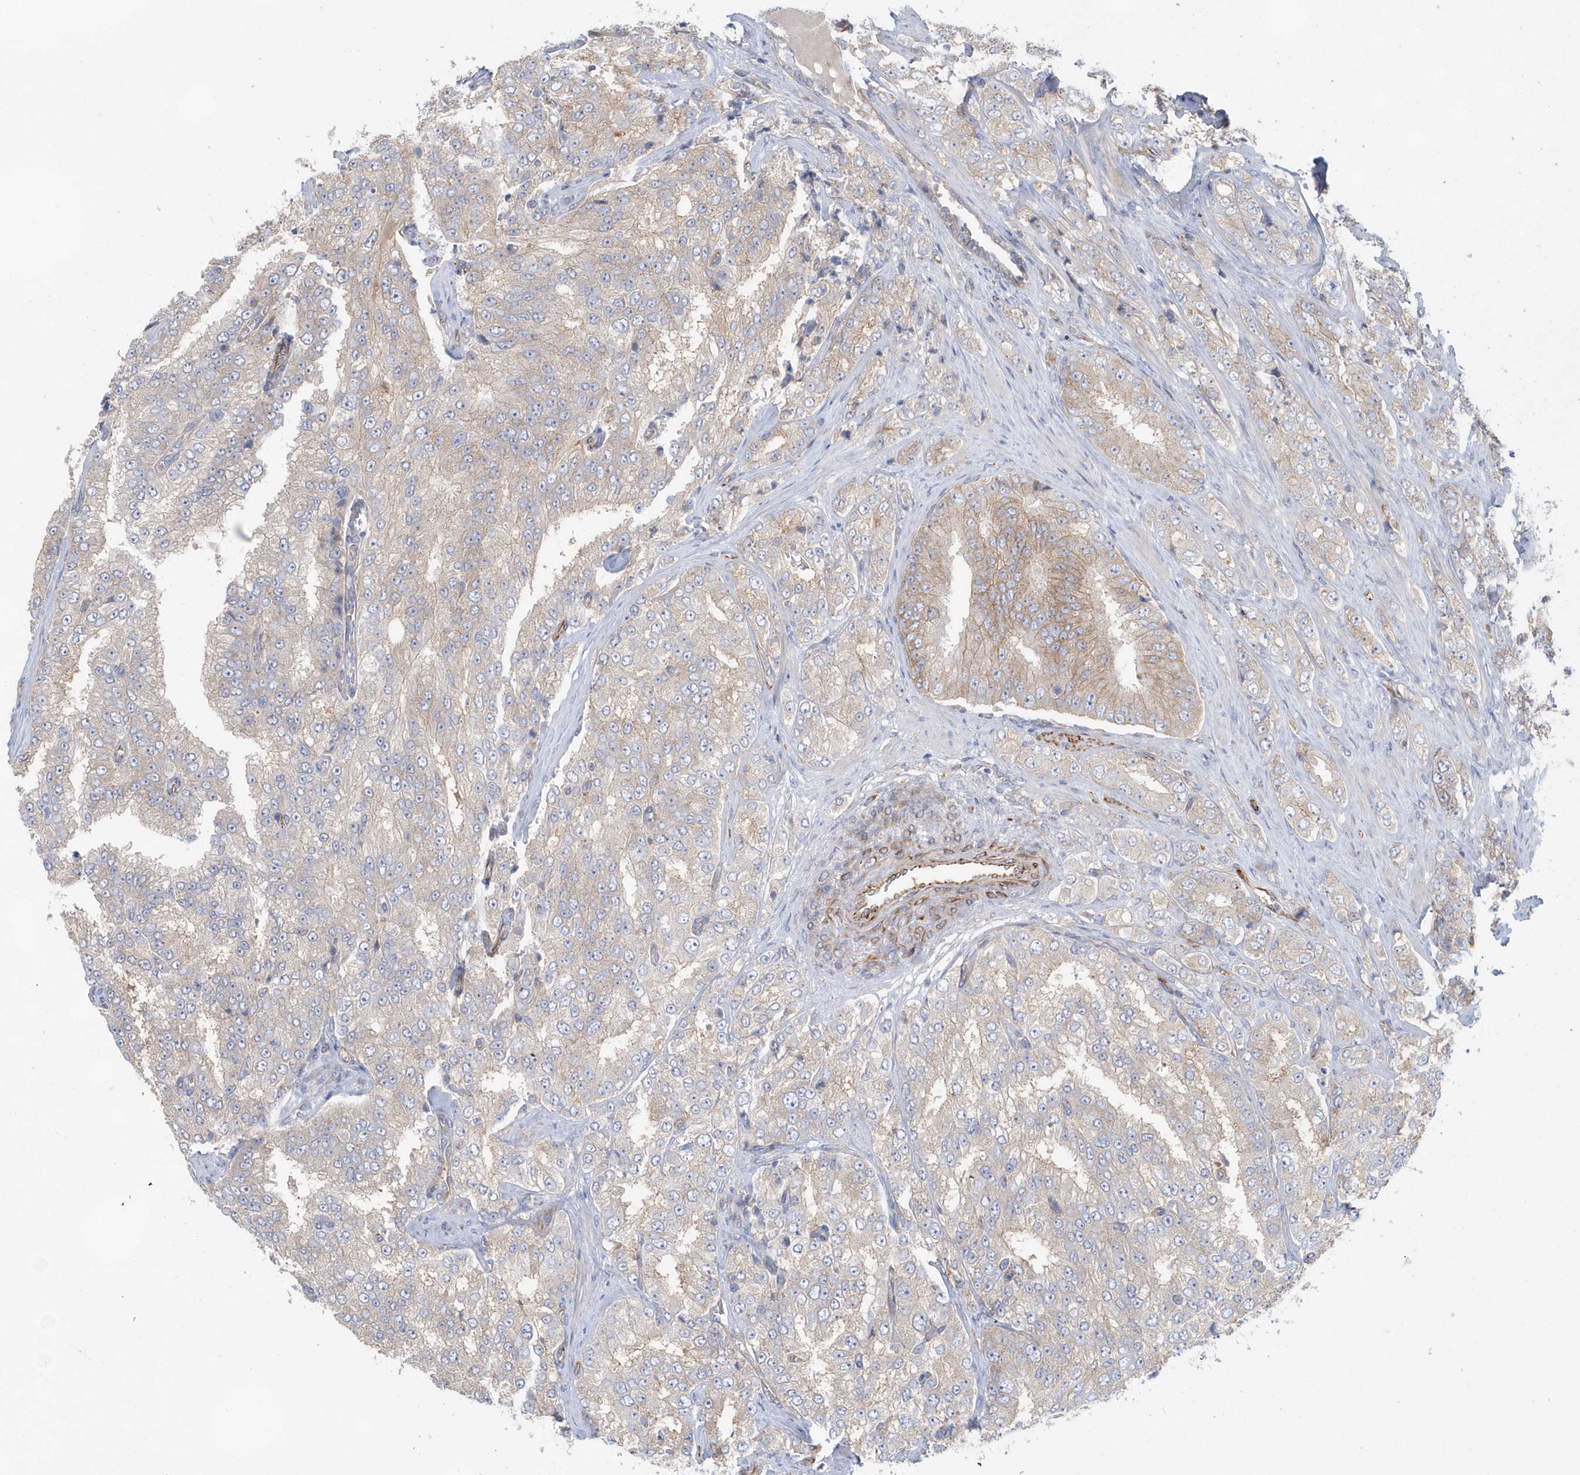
{"staining": {"intensity": "weak", "quantity": "<25%", "location": "cytoplasmic/membranous"}, "tissue": "prostate cancer", "cell_type": "Tumor cells", "image_type": "cancer", "snomed": [{"axis": "morphology", "description": "Adenocarcinoma, High grade"}, {"axis": "topography", "description": "Prostate"}], "caption": "Protein analysis of prostate cancer exhibits no significant staining in tumor cells.", "gene": "RAB17", "patient": {"sex": "male", "age": 58}}